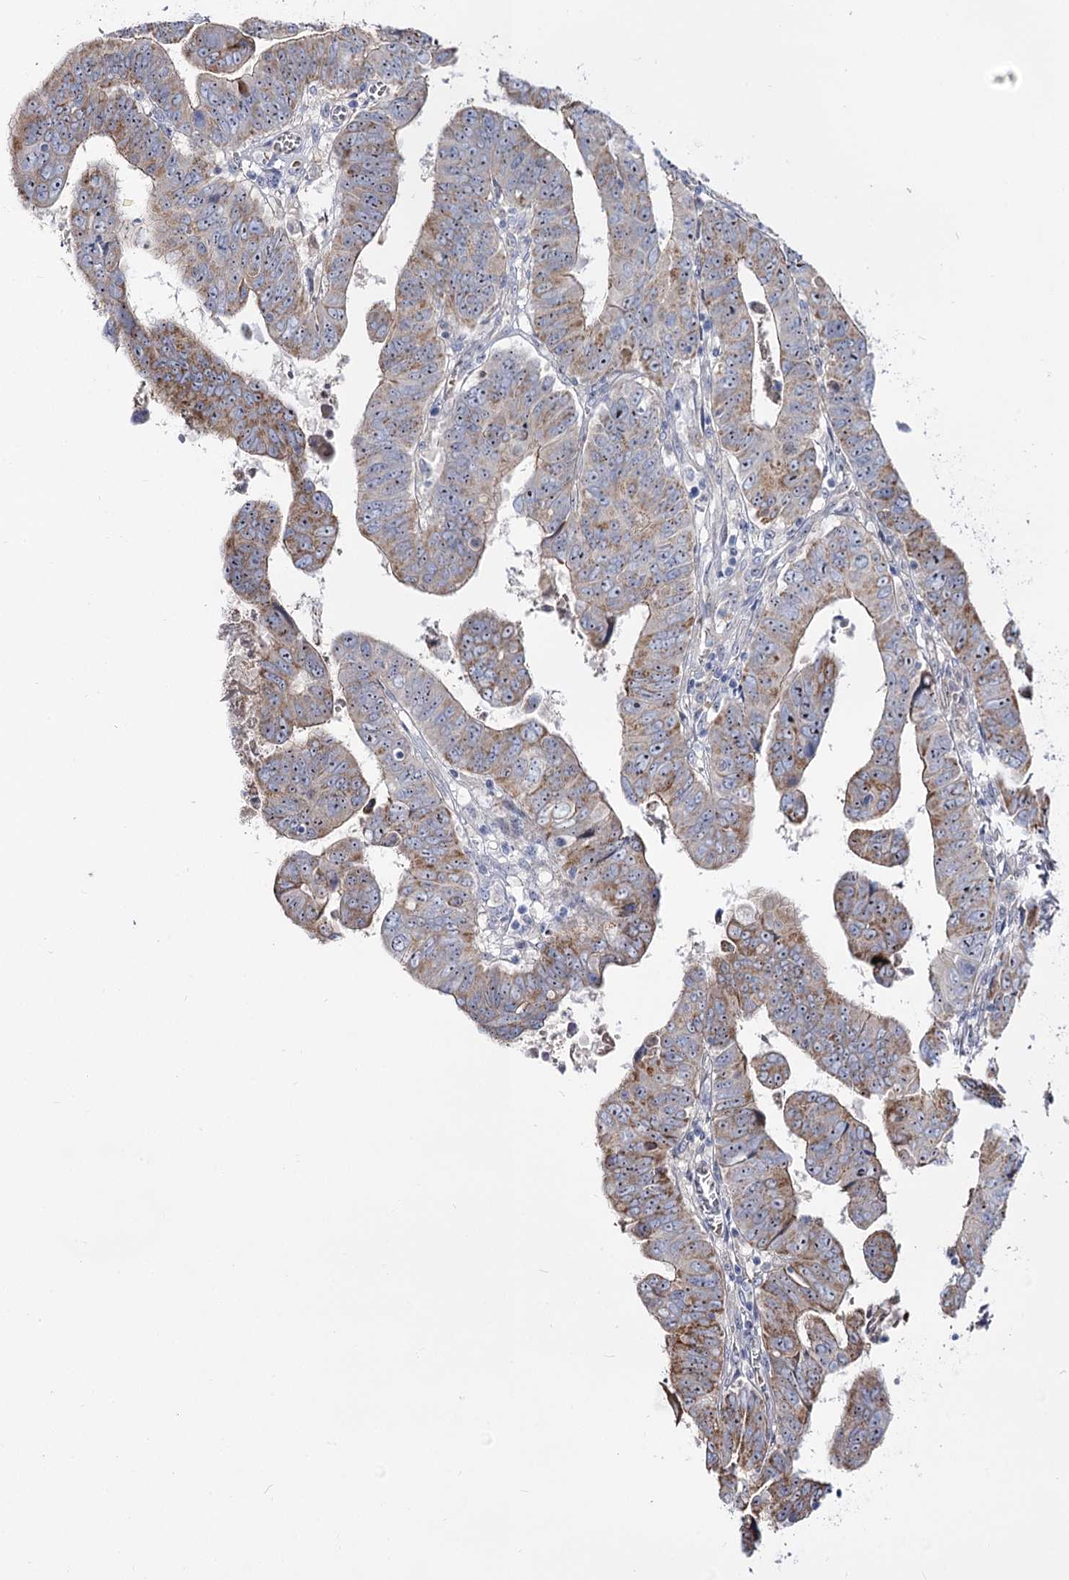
{"staining": {"intensity": "moderate", "quantity": "25%-75%", "location": "cytoplasmic/membranous,nuclear"}, "tissue": "colorectal cancer", "cell_type": "Tumor cells", "image_type": "cancer", "snomed": [{"axis": "morphology", "description": "Normal tissue, NOS"}, {"axis": "morphology", "description": "Adenocarcinoma, NOS"}, {"axis": "topography", "description": "Rectum"}], "caption": "There is medium levels of moderate cytoplasmic/membranous and nuclear staining in tumor cells of adenocarcinoma (colorectal), as demonstrated by immunohistochemical staining (brown color).", "gene": "SUOX", "patient": {"sex": "female", "age": 65}}